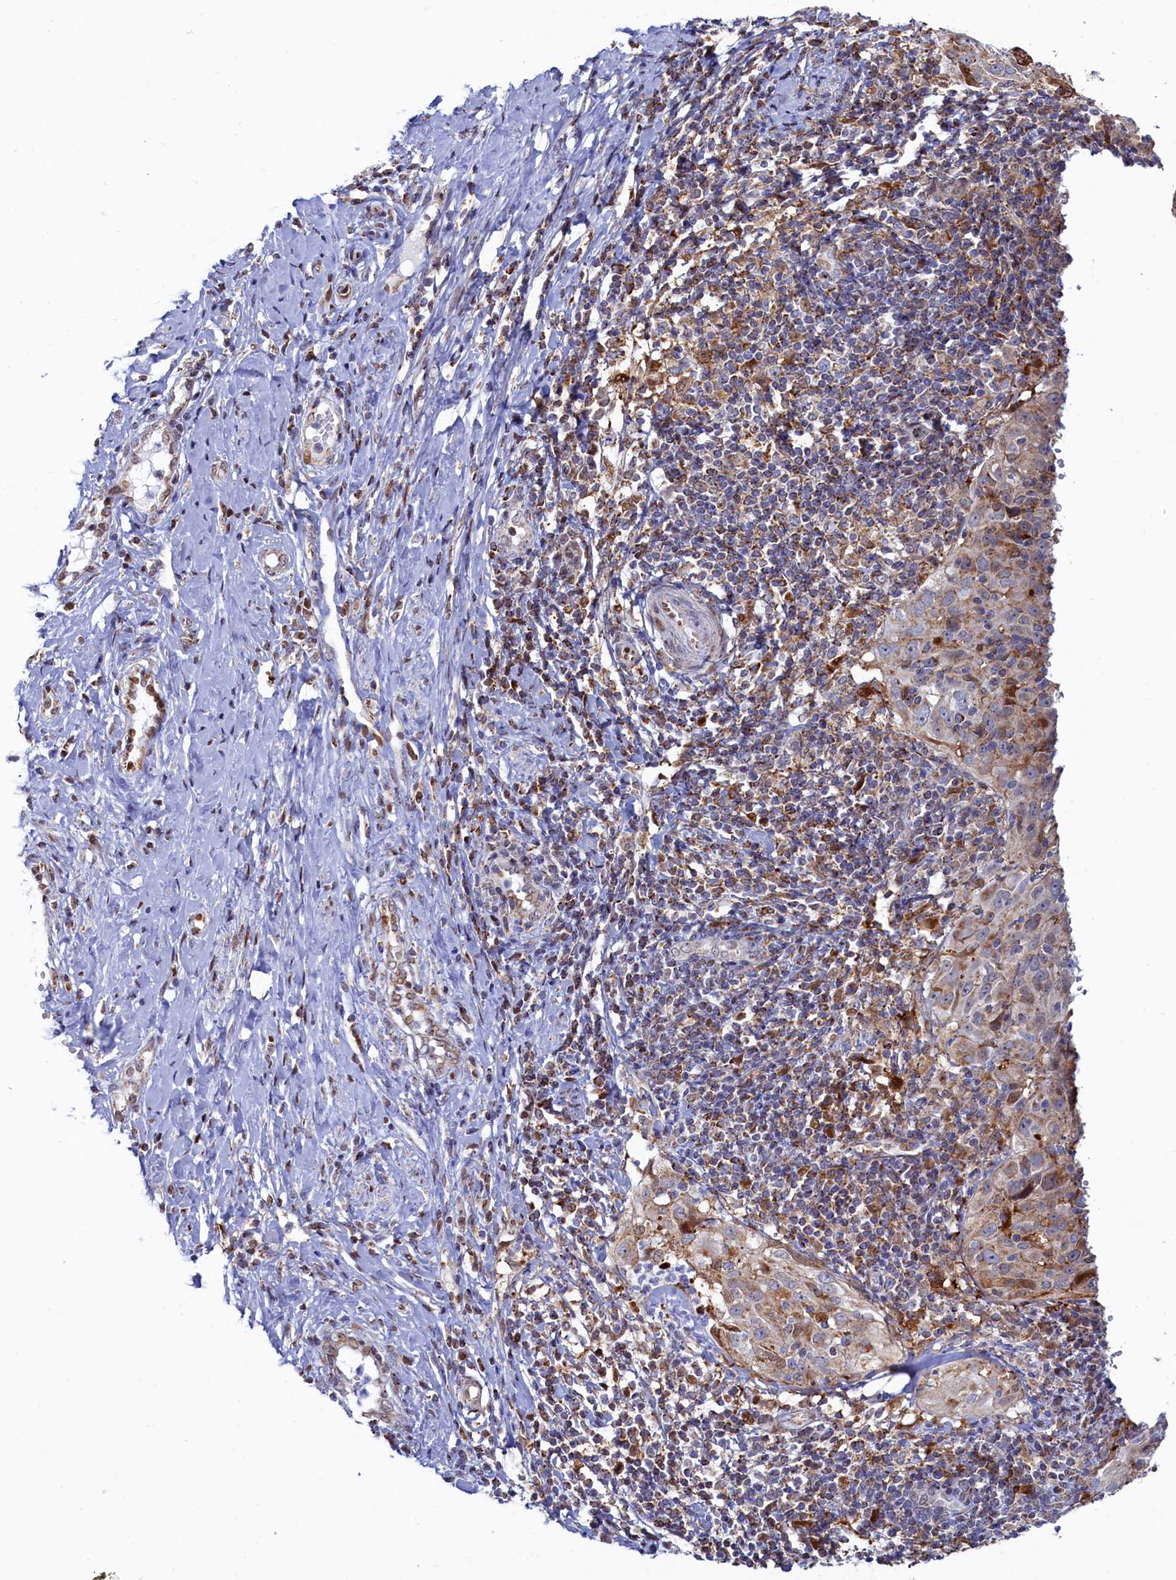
{"staining": {"intensity": "weak", "quantity": "25%-75%", "location": "cytoplasmic/membranous"}, "tissue": "cervical cancer", "cell_type": "Tumor cells", "image_type": "cancer", "snomed": [{"axis": "morphology", "description": "Squamous cell carcinoma, NOS"}, {"axis": "topography", "description": "Cervix"}], "caption": "Cervical cancer stained with immunohistochemistry exhibits weak cytoplasmic/membranous staining in approximately 25%-75% of tumor cells.", "gene": "HDGFL3", "patient": {"sex": "female", "age": 31}}